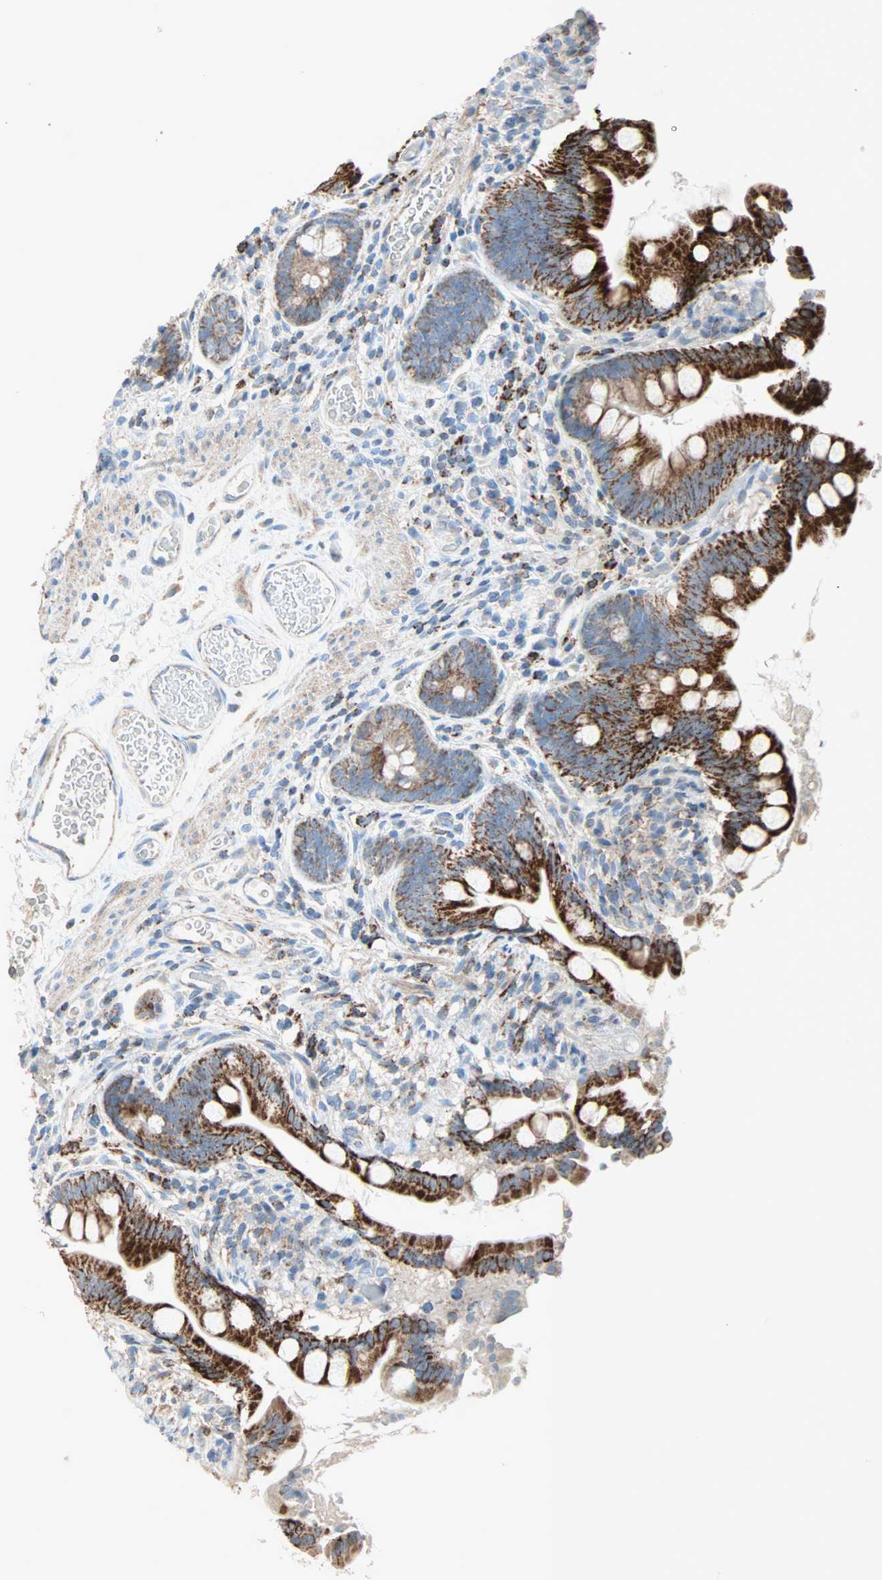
{"staining": {"intensity": "strong", "quantity": ">75%", "location": "cytoplasmic/membranous"}, "tissue": "small intestine", "cell_type": "Glandular cells", "image_type": "normal", "snomed": [{"axis": "morphology", "description": "Normal tissue, NOS"}, {"axis": "topography", "description": "Small intestine"}], "caption": "Protein staining by immunohistochemistry (IHC) exhibits strong cytoplasmic/membranous expression in about >75% of glandular cells in normal small intestine. (brown staining indicates protein expression, while blue staining denotes nuclei).", "gene": "ACVRL1", "patient": {"sex": "female", "age": 56}}